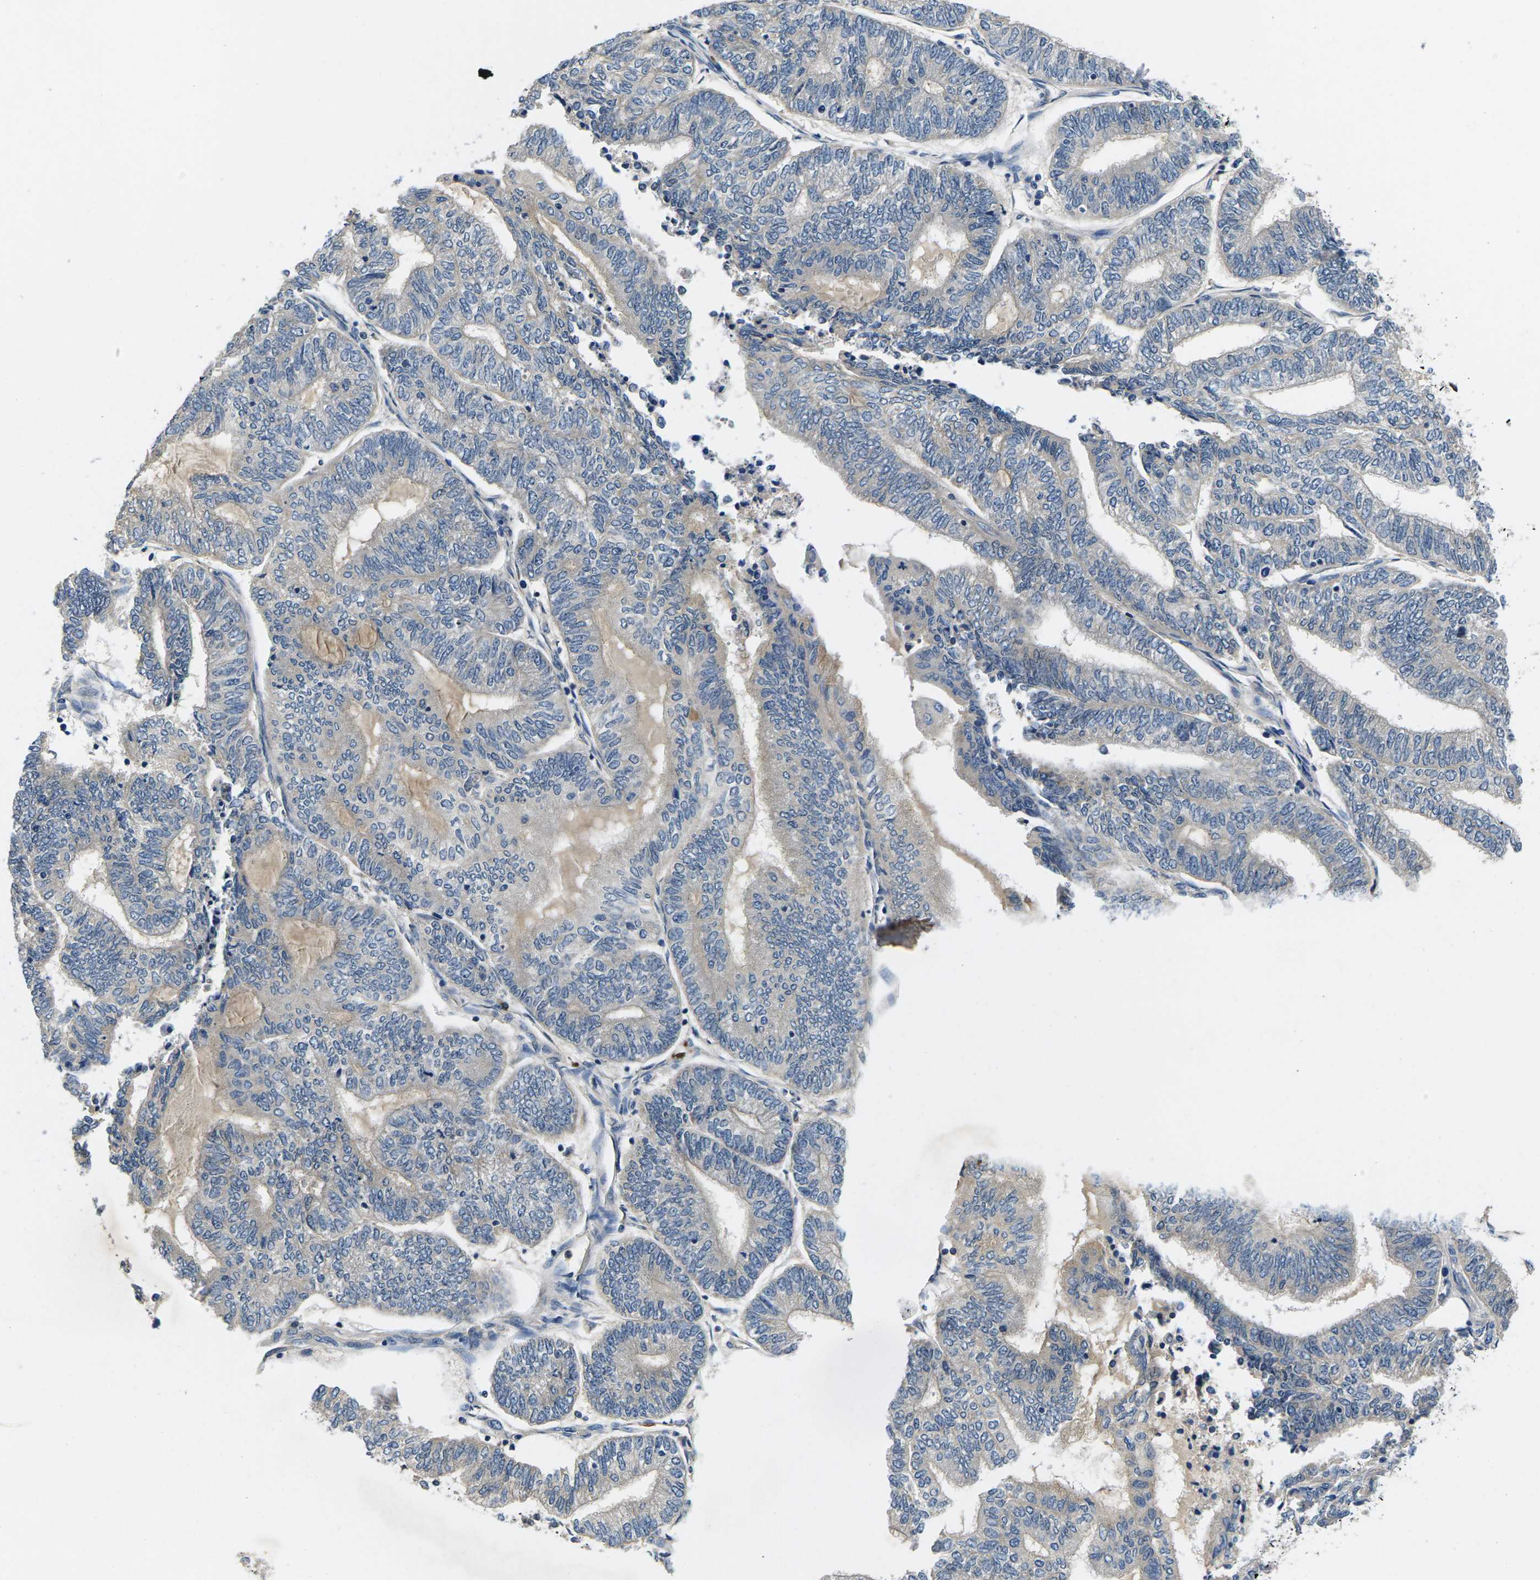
{"staining": {"intensity": "negative", "quantity": "none", "location": "none"}, "tissue": "endometrial cancer", "cell_type": "Tumor cells", "image_type": "cancer", "snomed": [{"axis": "morphology", "description": "Adenocarcinoma, NOS"}, {"axis": "topography", "description": "Uterus"}, {"axis": "topography", "description": "Endometrium"}], "caption": "A high-resolution micrograph shows immunohistochemistry (IHC) staining of adenocarcinoma (endometrial), which demonstrates no significant staining in tumor cells.", "gene": "PLCE1", "patient": {"sex": "female", "age": 70}}